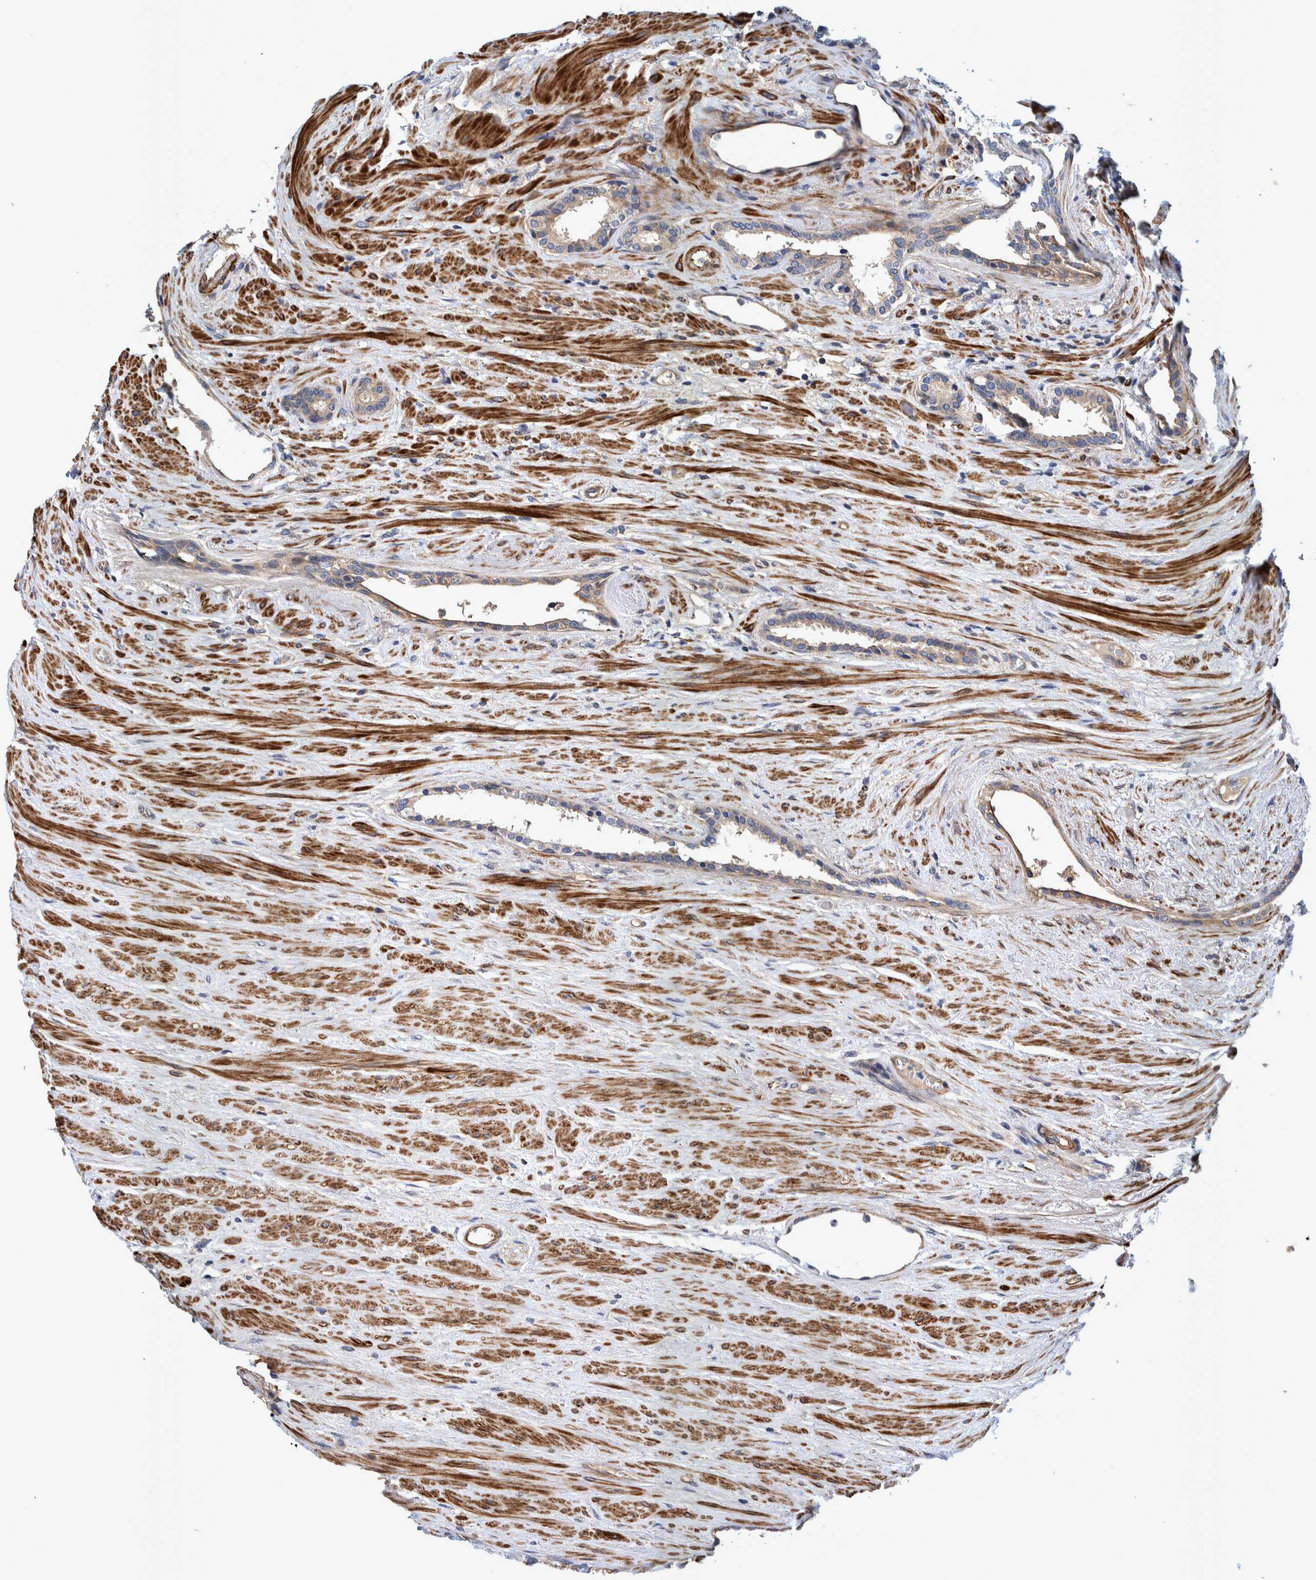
{"staining": {"intensity": "negative", "quantity": "none", "location": "none"}, "tissue": "prostate cancer", "cell_type": "Tumor cells", "image_type": "cancer", "snomed": [{"axis": "morphology", "description": "Adenocarcinoma, High grade"}, {"axis": "topography", "description": "Prostate"}], "caption": "This is an immunohistochemistry (IHC) micrograph of human prostate adenocarcinoma (high-grade). There is no expression in tumor cells.", "gene": "GRPEL2", "patient": {"sex": "male", "age": 71}}